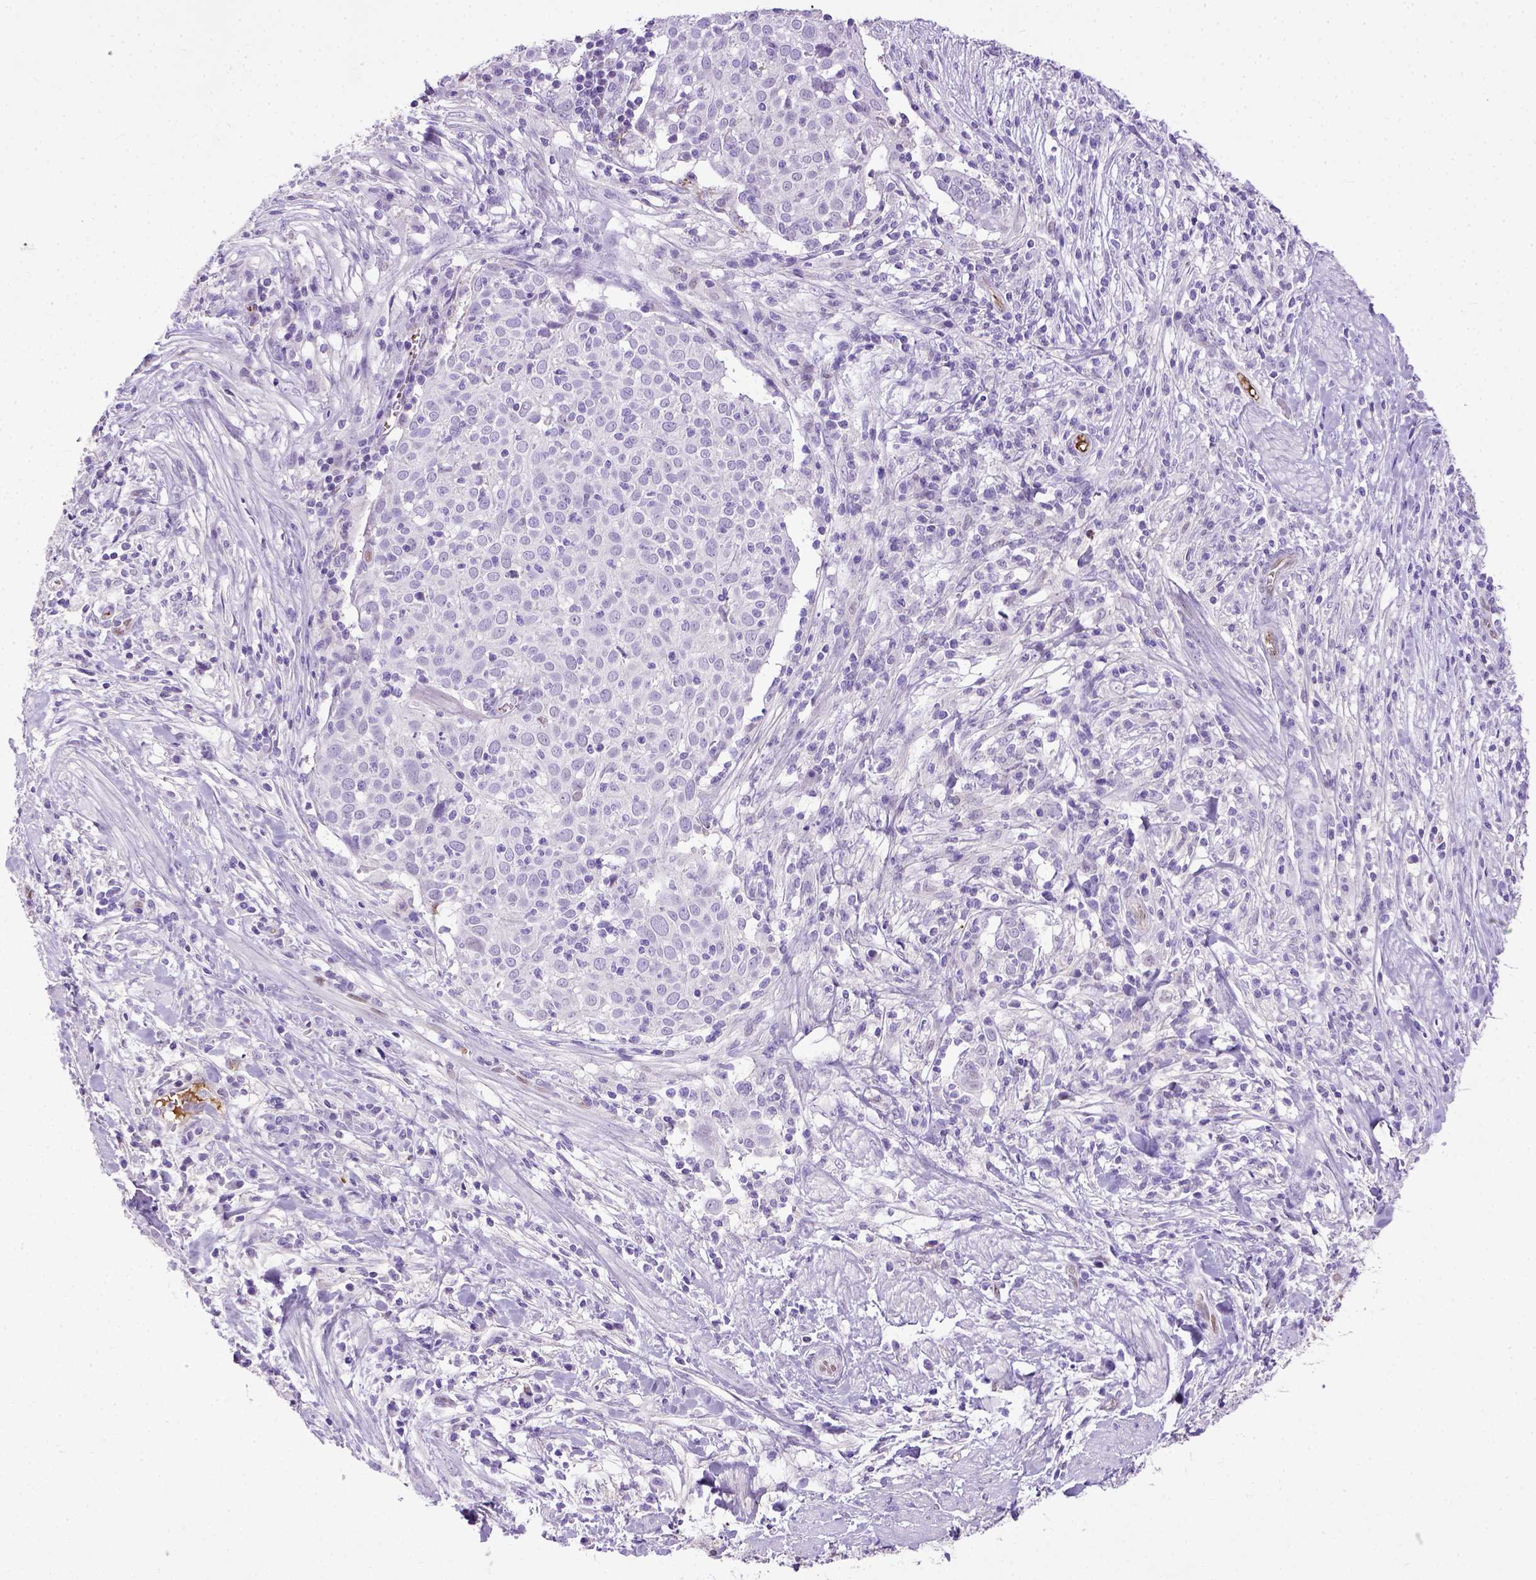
{"staining": {"intensity": "negative", "quantity": "none", "location": "none"}, "tissue": "cervical cancer", "cell_type": "Tumor cells", "image_type": "cancer", "snomed": [{"axis": "morphology", "description": "Squamous cell carcinoma, NOS"}, {"axis": "topography", "description": "Cervix"}], "caption": "There is no significant expression in tumor cells of cervical squamous cell carcinoma.", "gene": "ADAMTS8", "patient": {"sex": "female", "age": 39}}